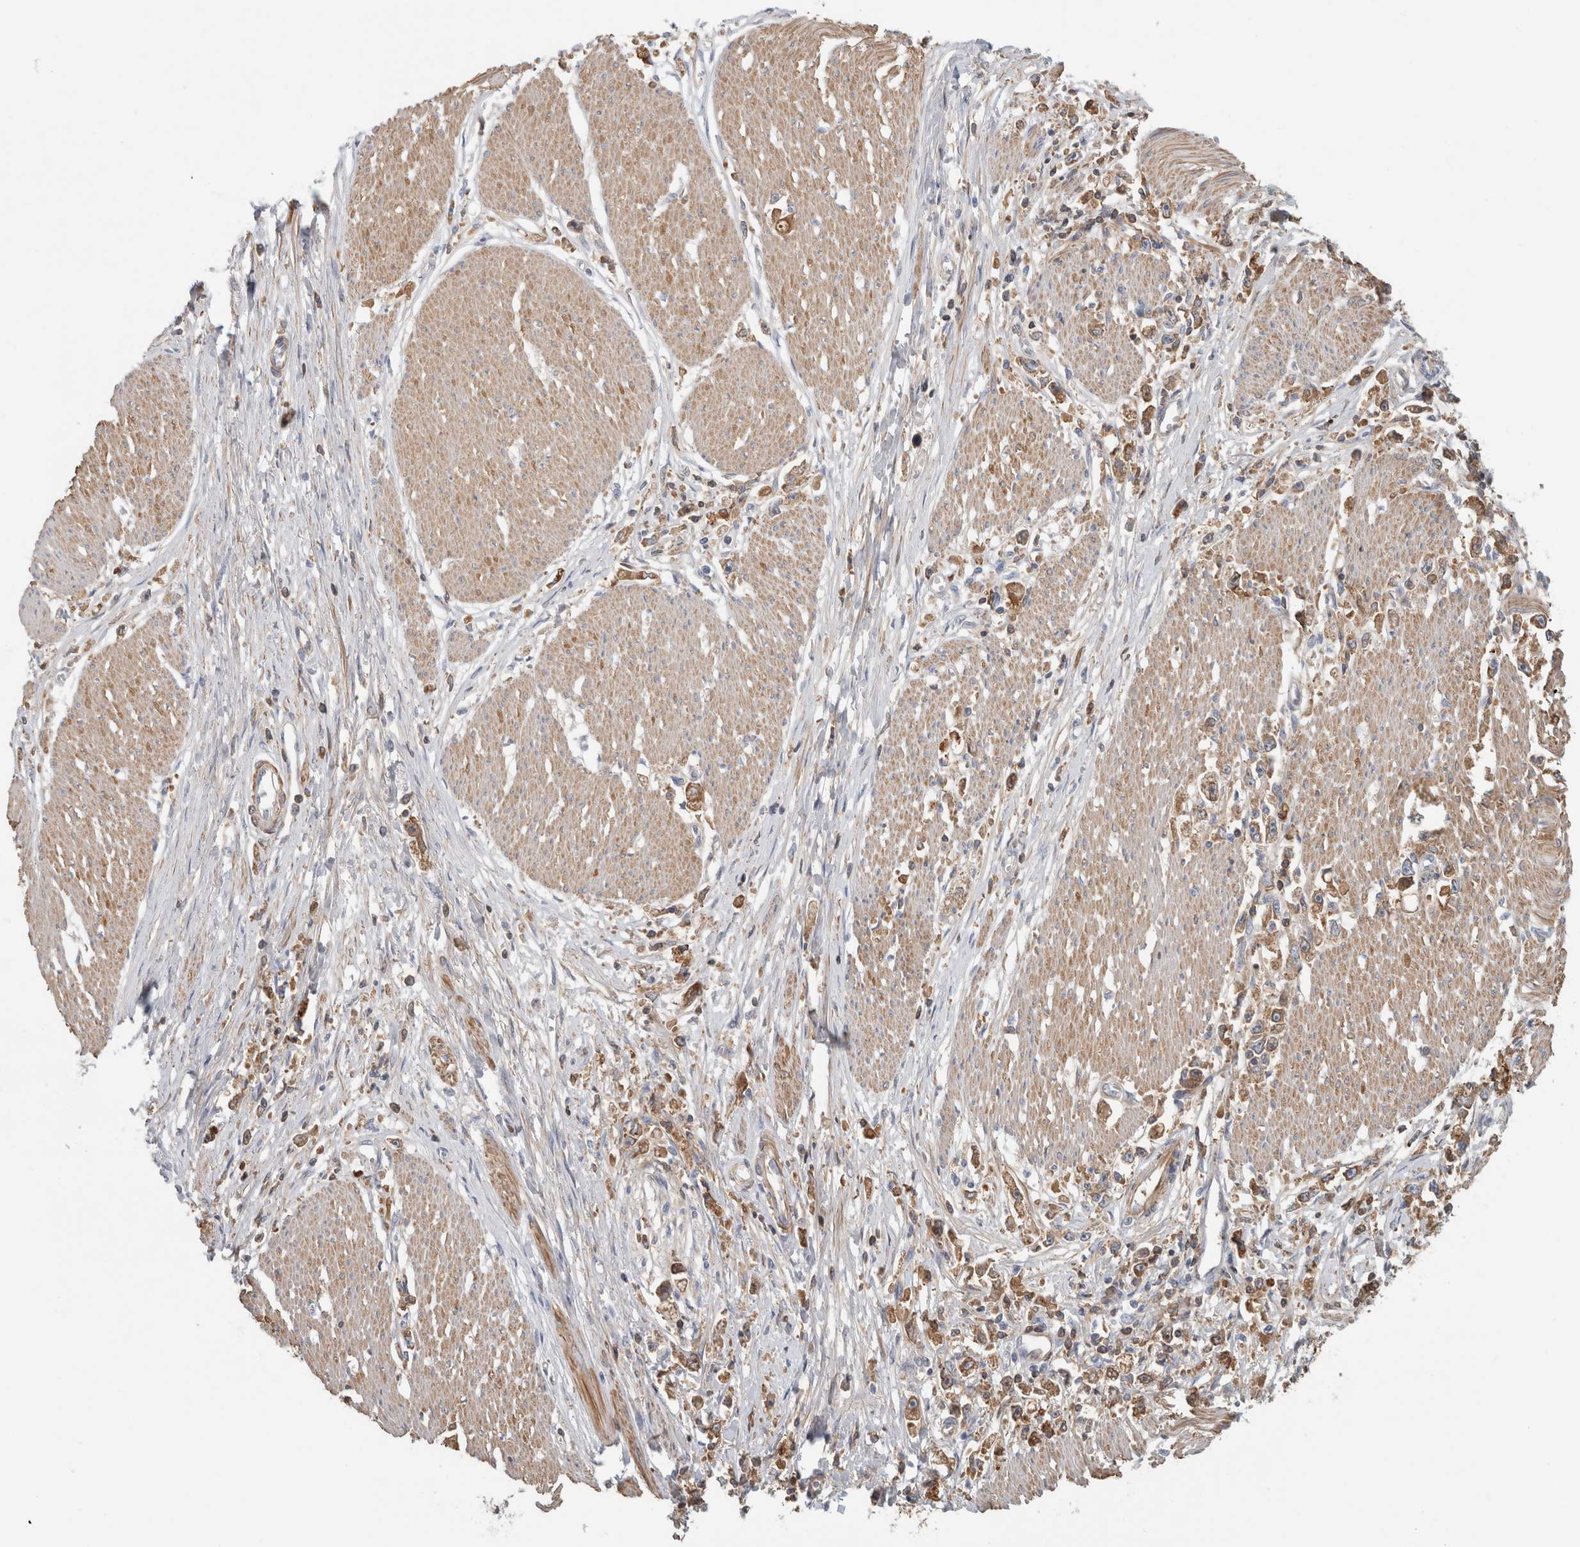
{"staining": {"intensity": "moderate", "quantity": ">75%", "location": "cytoplasmic/membranous"}, "tissue": "stomach cancer", "cell_type": "Tumor cells", "image_type": "cancer", "snomed": [{"axis": "morphology", "description": "Adenocarcinoma, NOS"}, {"axis": "topography", "description": "Stomach"}], "caption": "About >75% of tumor cells in stomach cancer (adenocarcinoma) display moderate cytoplasmic/membranous protein positivity as visualized by brown immunohistochemical staining.", "gene": "CFI", "patient": {"sex": "female", "age": 59}}